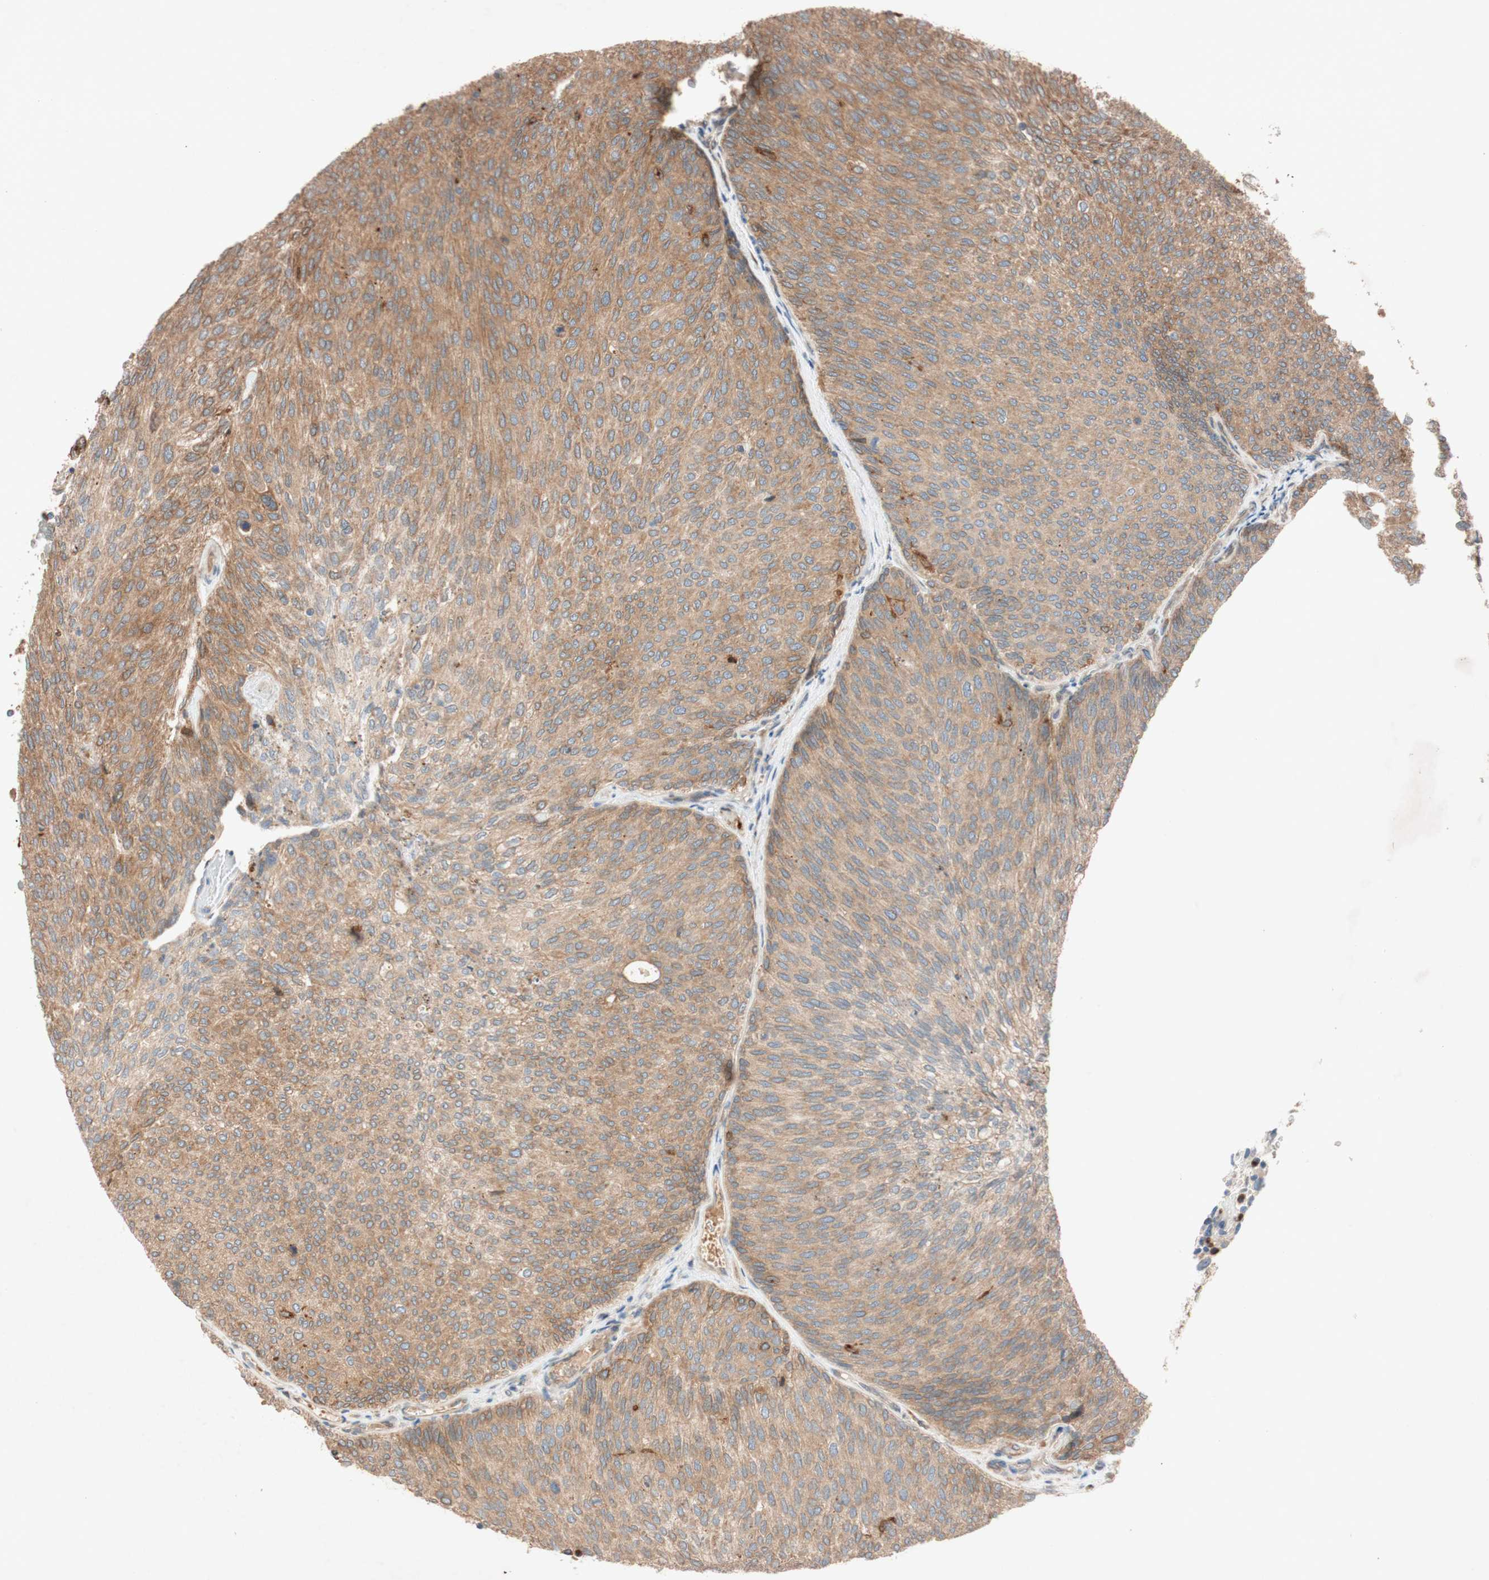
{"staining": {"intensity": "moderate", "quantity": ">75%", "location": "cytoplasmic/membranous"}, "tissue": "urothelial cancer", "cell_type": "Tumor cells", "image_type": "cancer", "snomed": [{"axis": "morphology", "description": "Urothelial carcinoma, Low grade"}, {"axis": "topography", "description": "Urinary bladder"}], "caption": "Immunohistochemical staining of human urothelial cancer demonstrates medium levels of moderate cytoplasmic/membranous protein positivity in about >75% of tumor cells.", "gene": "PTPRU", "patient": {"sex": "female", "age": 79}}